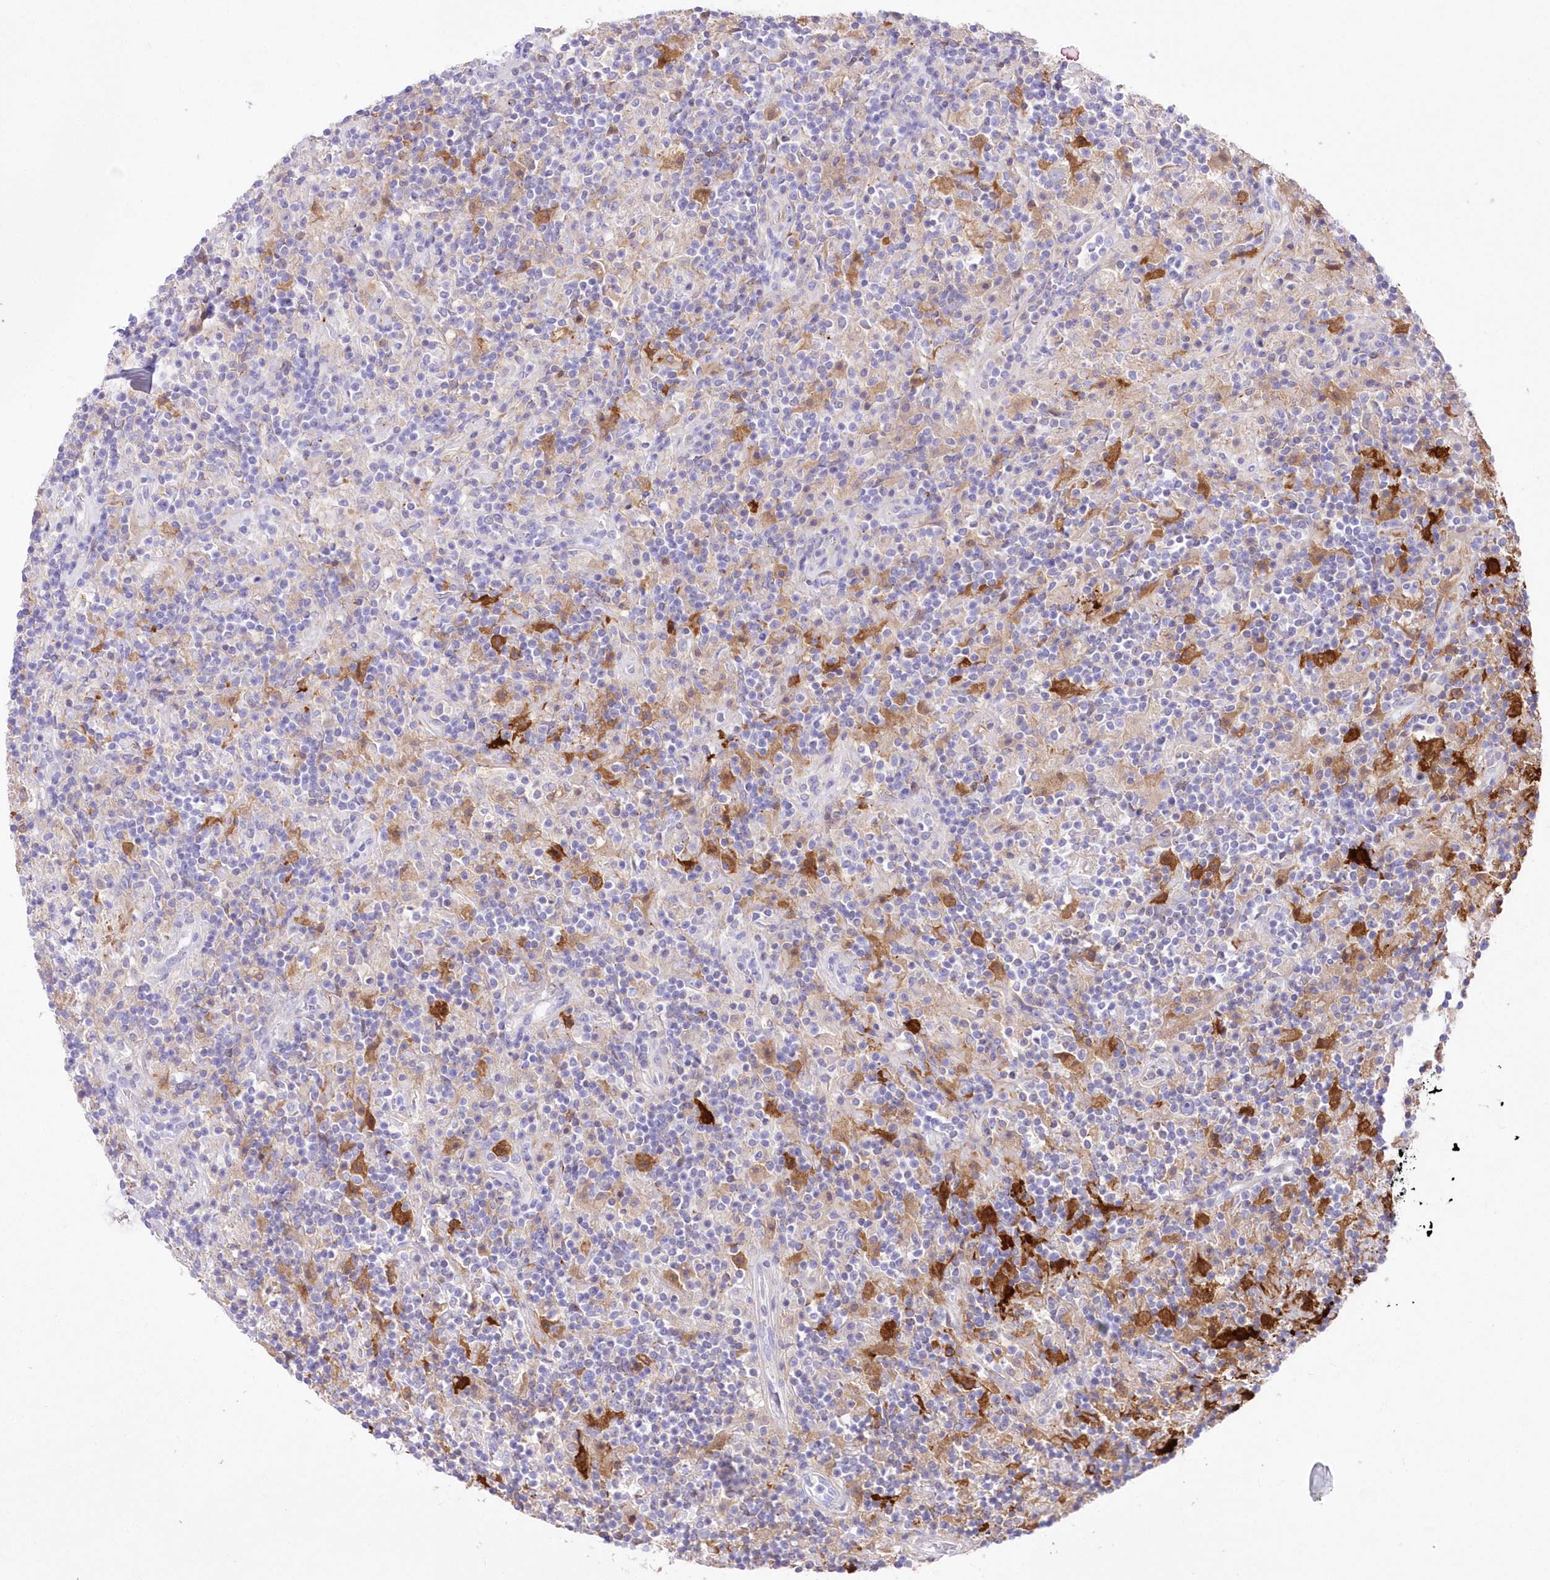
{"staining": {"intensity": "negative", "quantity": "none", "location": "none"}, "tissue": "lymphoma", "cell_type": "Tumor cells", "image_type": "cancer", "snomed": [{"axis": "morphology", "description": "Hodgkin's disease, NOS"}, {"axis": "topography", "description": "Lymph node"}], "caption": "A micrograph of human Hodgkin's disease is negative for staining in tumor cells.", "gene": "DNAJC19", "patient": {"sex": "male", "age": 70}}